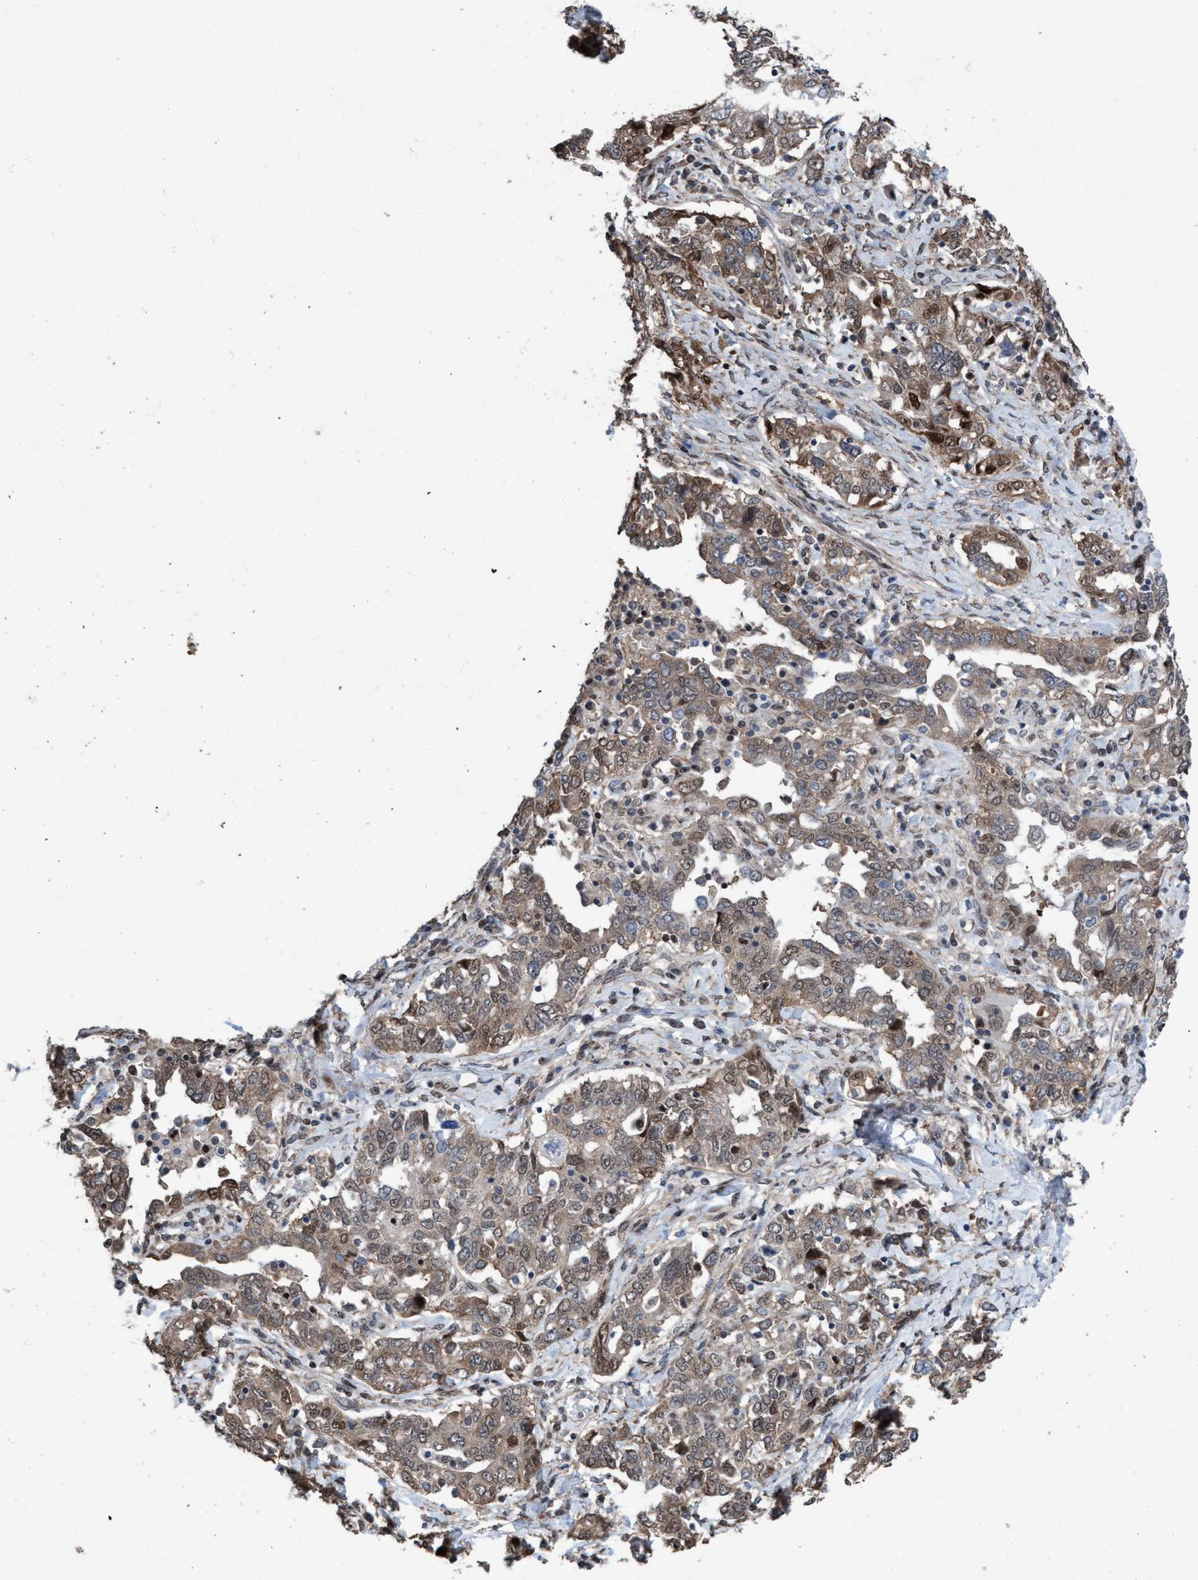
{"staining": {"intensity": "weak", "quantity": ">75%", "location": "cytoplasmic/membranous,nuclear"}, "tissue": "ovarian cancer", "cell_type": "Tumor cells", "image_type": "cancer", "snomed": [{"axis": "morphology", "description": "Cystadenocarcinoma, mucinous, NOS"}, {"axis": "topography", "description": "Ovary"}], "caption": "The photomicrograph demonstrates a brown stain indicating the presence of a protein in the cytoplasmic/membranous and nuclear of tumor cells in ovarian cancer (mucinous cystadenocarcinoma).", "gene": "METAP2", "patient": {"sex": "female", "age": 73}}